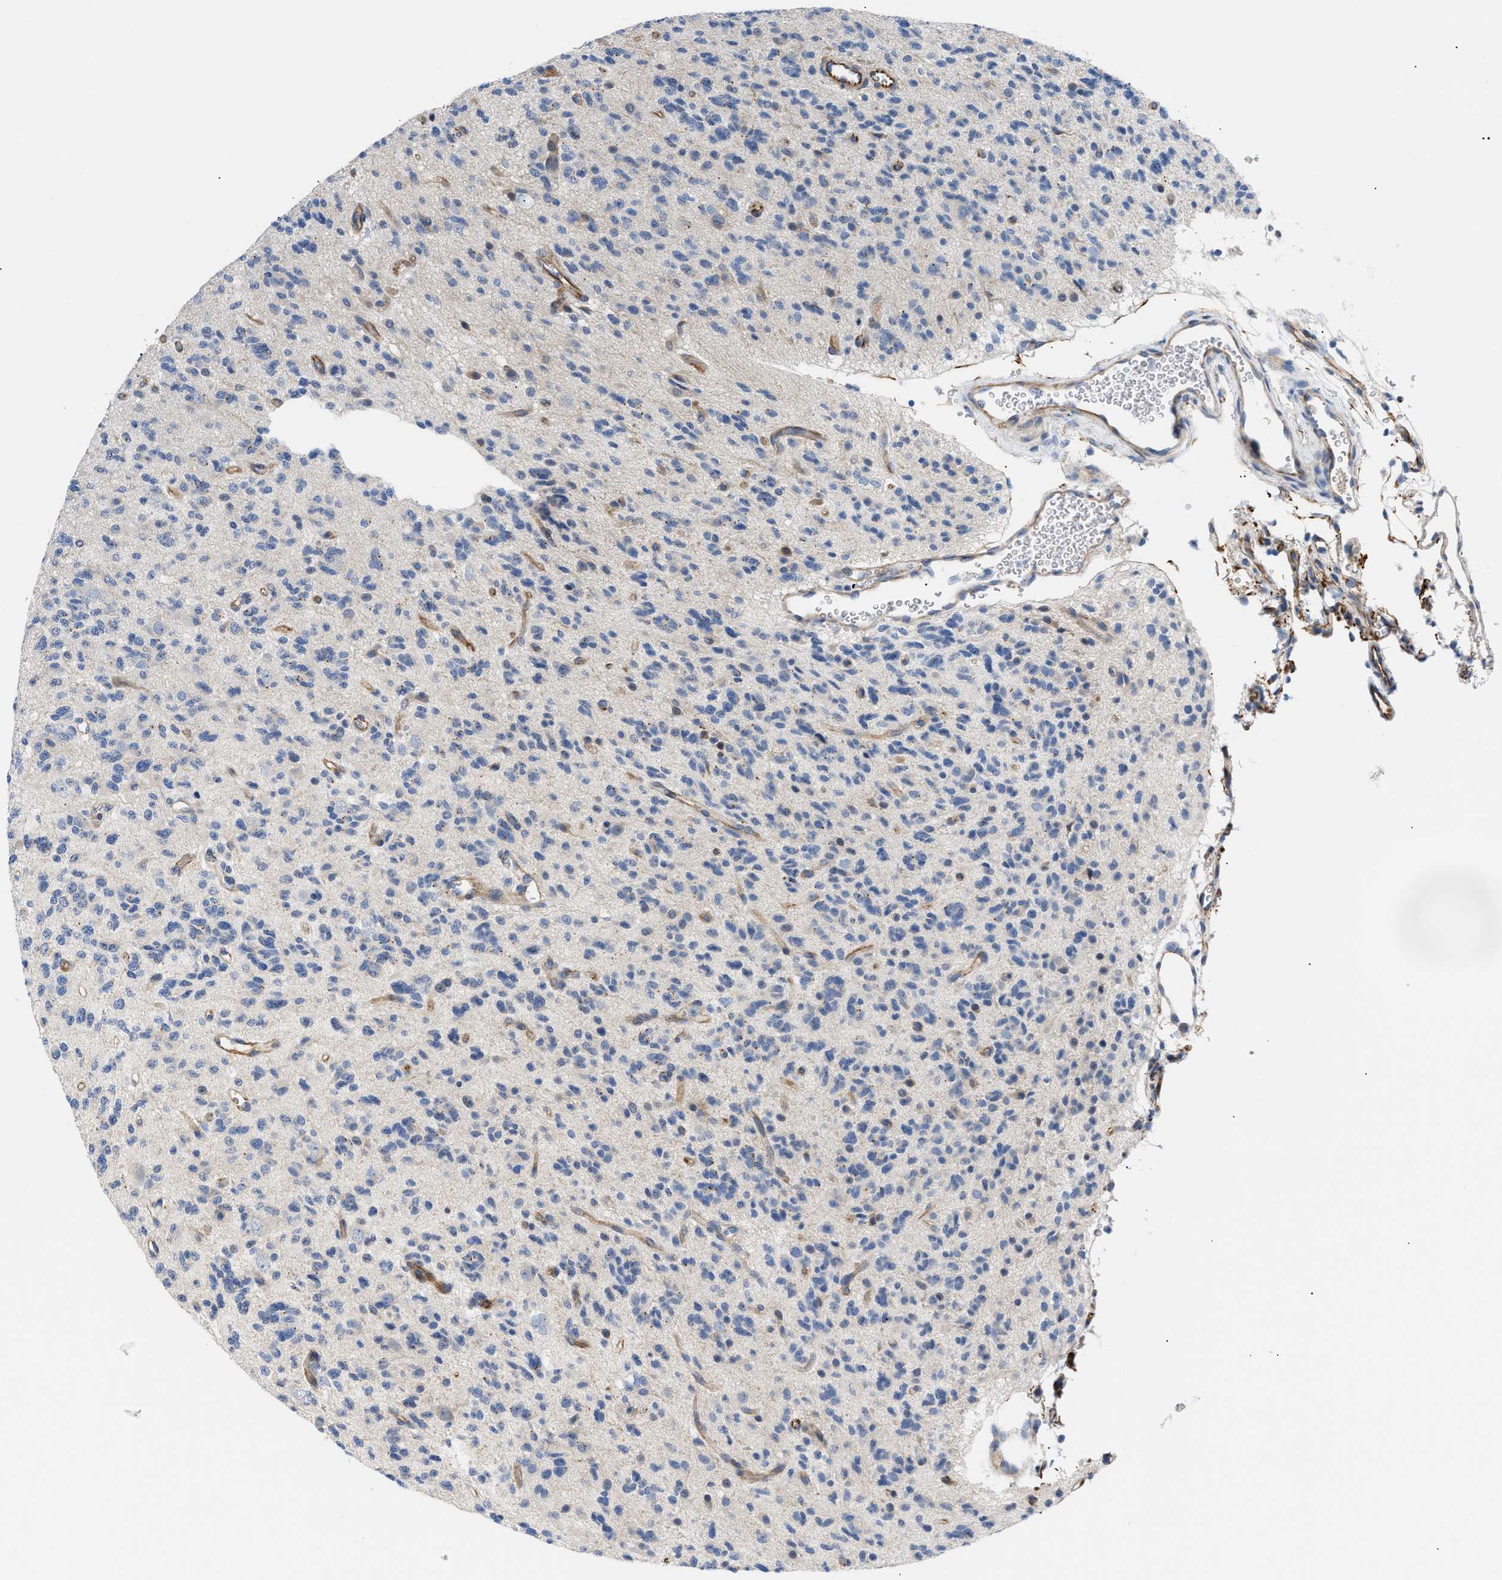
{"staining": {"intensity": "negative", "quantity": "none", "location": "none"}, "tissue": "glioma", "cell_type": "Tumor cells", "image_type": "cancer", "snomed": [{"axis": "morphology", "description": "Glioma, malignant, Low grade"}, {"axis": "topography", "description": "Brain"}], "caption": "Tumor cells are negative for protein expression in human malignant glioma (low-grade).", "gene": "TFPI", "patient": {"sex": "male", "age": 38}}